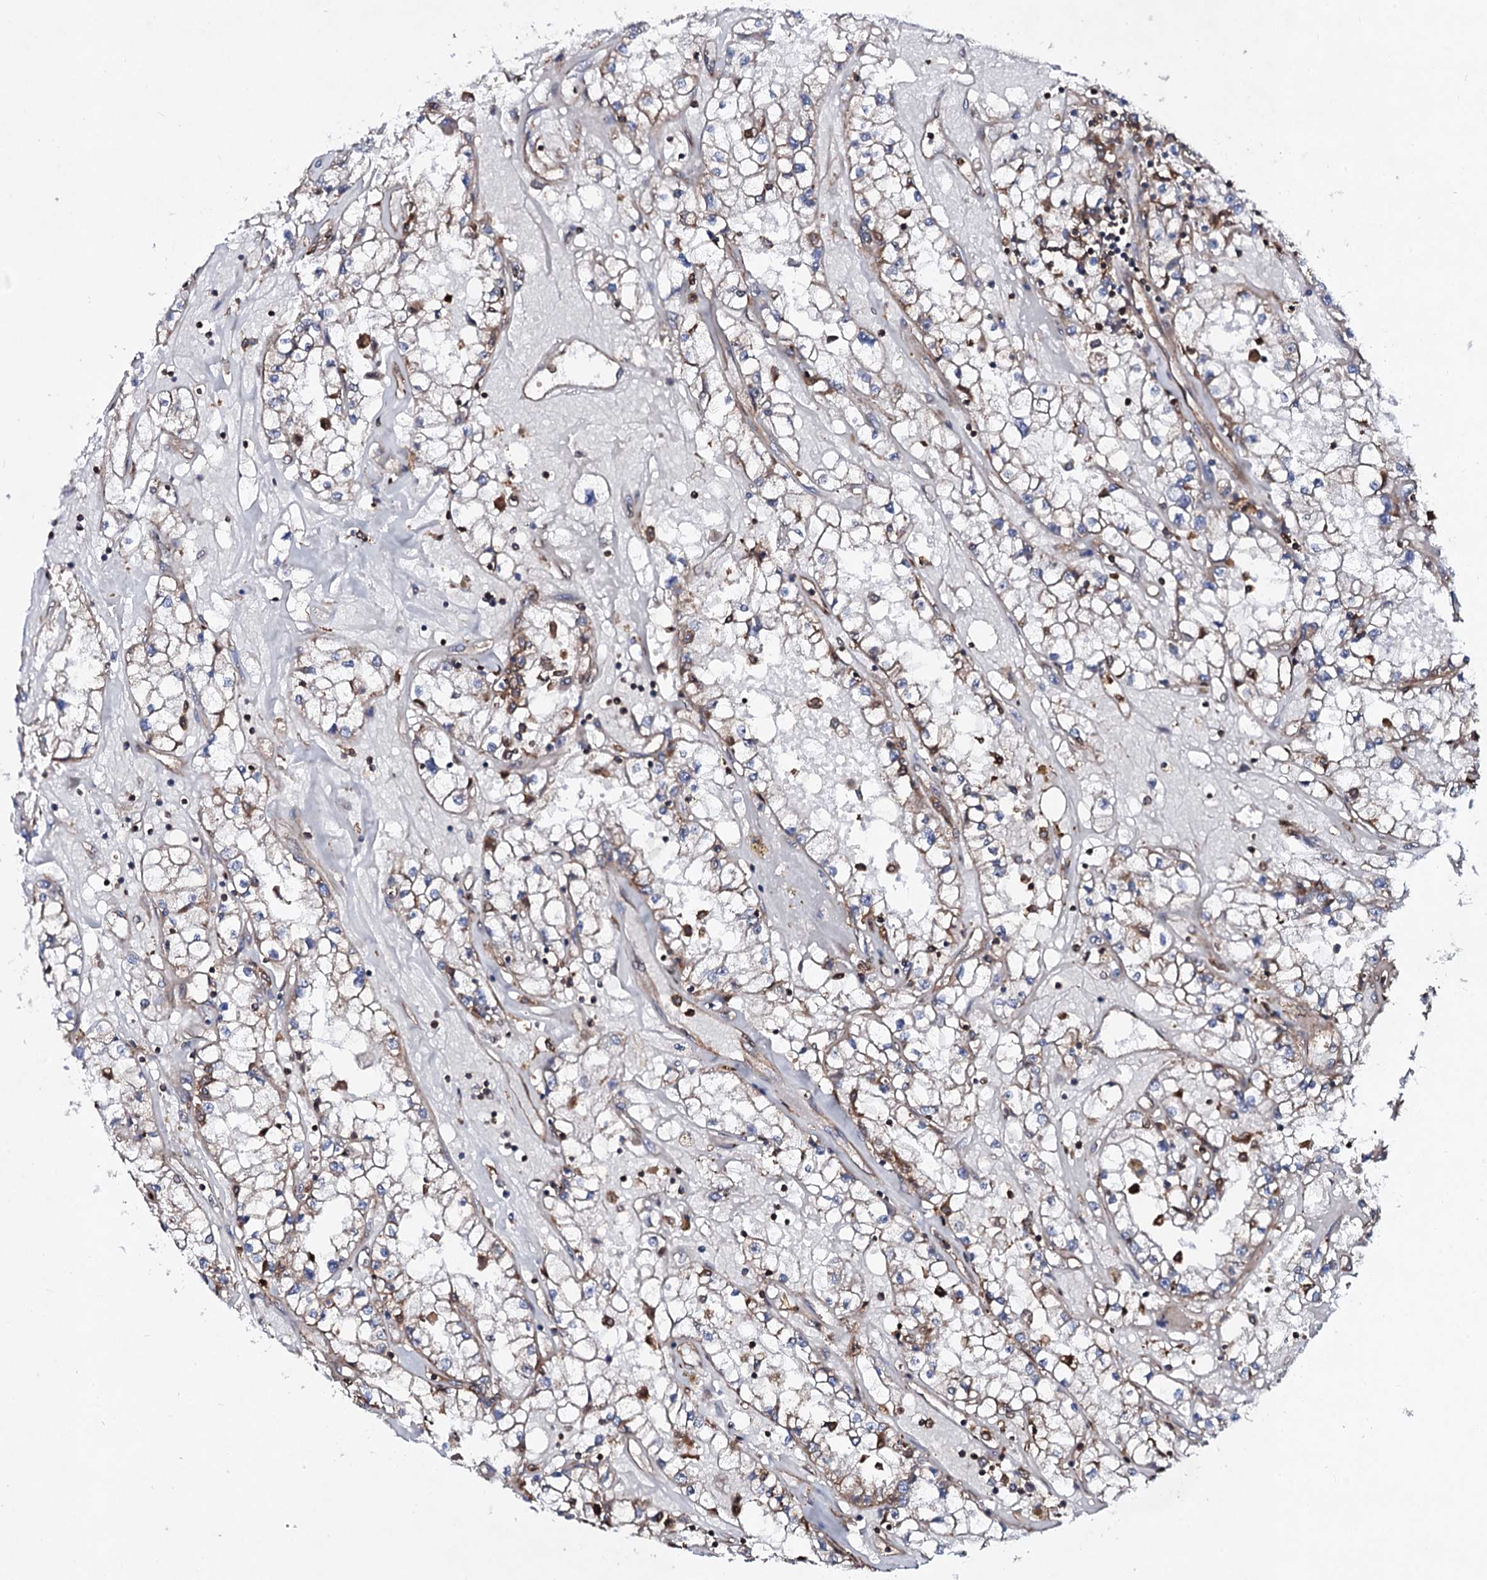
{"staining": {"intensity": "weak", "quantity": "25%-75%", "location": "cytoplasmic/membranous"}, "tissue": "renal cancer", "cell_type": "Tumor cells", "image_type": "cancer", "snomed": [{"axis": "morphology", "description": "Adenocarcinoma, NOS"}, {"axis": "topography", "description": "Kidney"}], "caption": "Renal cancer stained with a brown dye shows weak cytoplasmic/membranous positive positivity in approximately 25%-75% of tumor cells.", "gene": "COG6", "patient": {"sex": "male", "age": 56}}